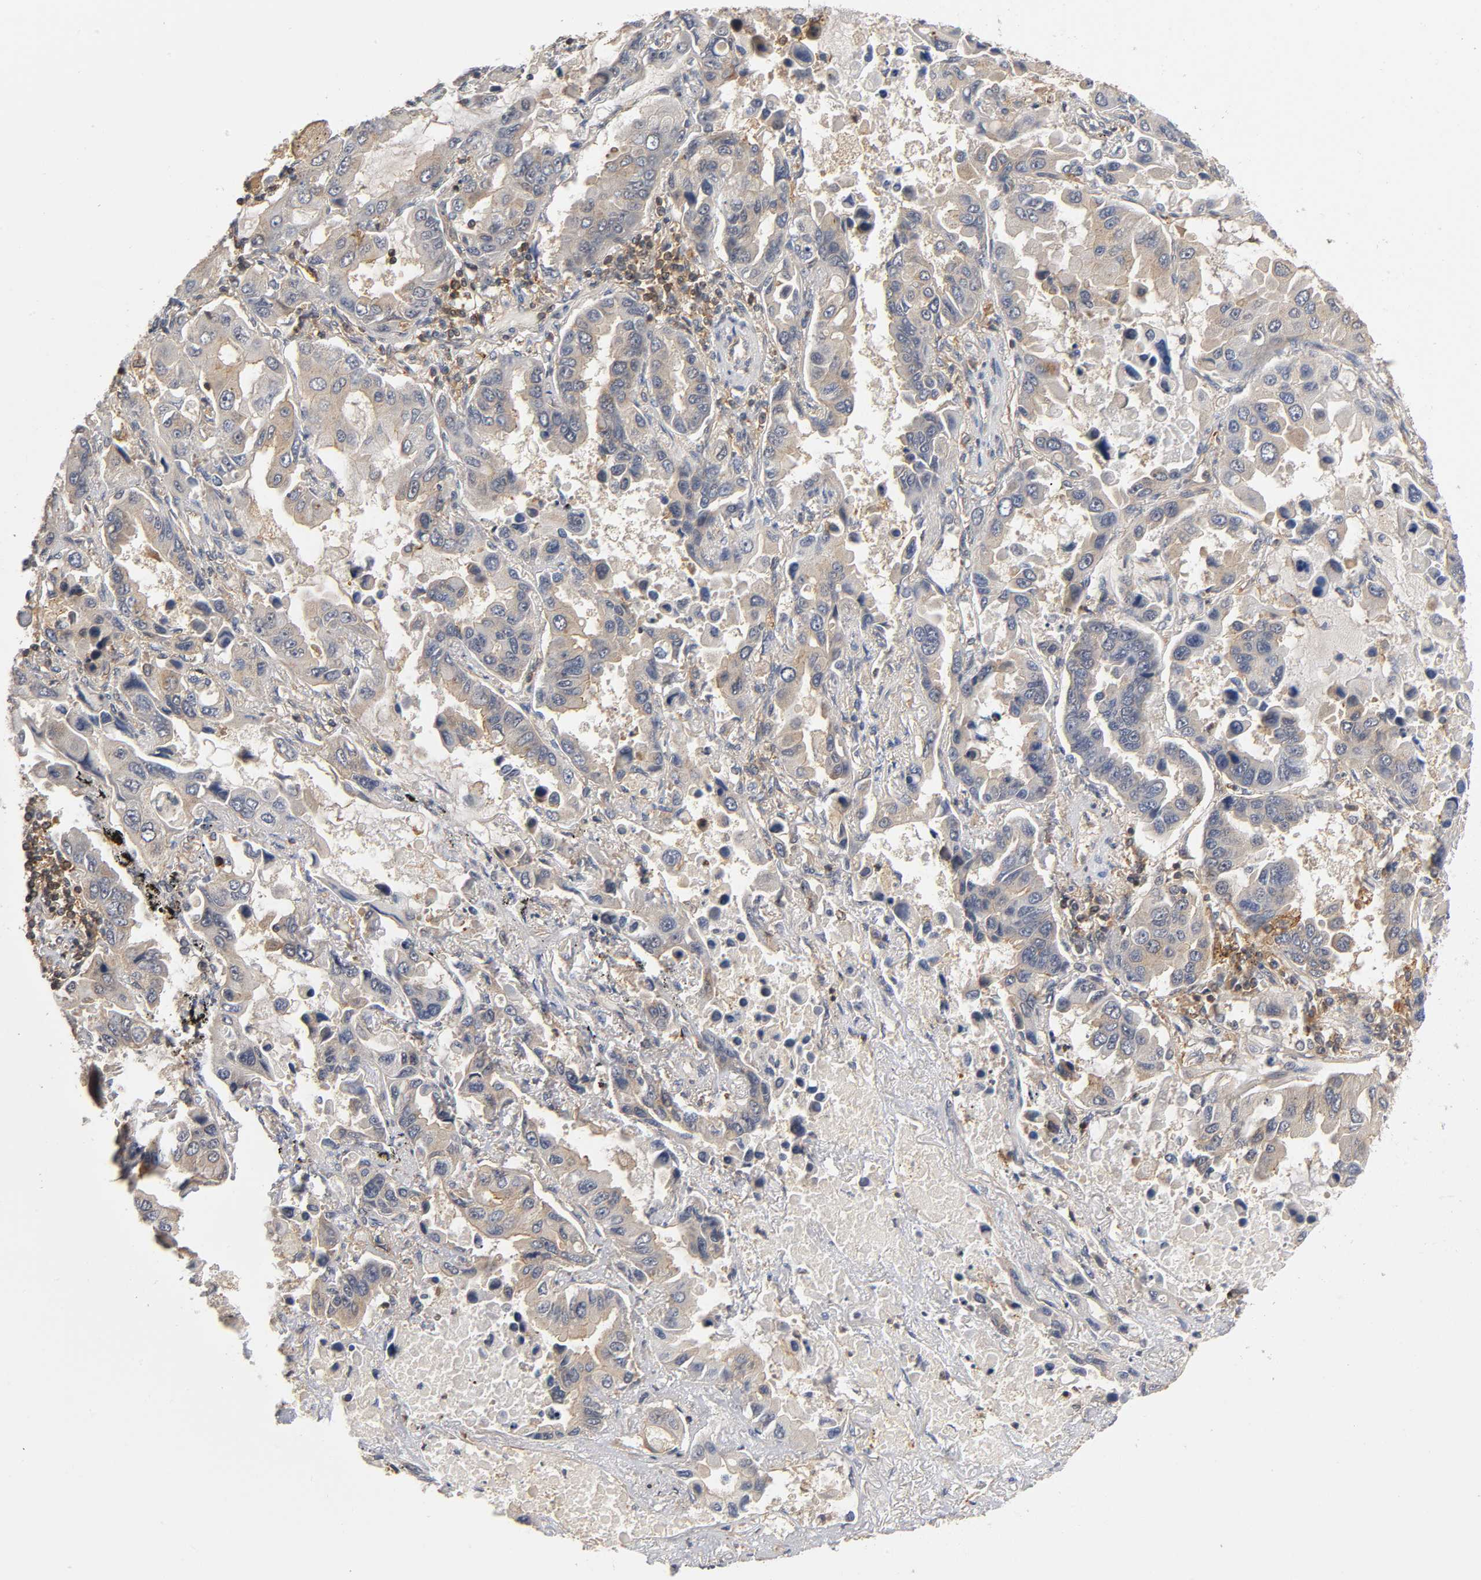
{"staining": {"intensity": "moderate", "quantity": "25%-75%", "location": "cytoplasmic/membranous"}, "tissue": "lung cancer", "cell_type": "Tumor cells", "image_type": "cancer", "snomed": [{"axis": "morphology", "description": "Adenocarcinoma, NOS"}, {"axis": "topography", "description": "Lung"}], "caption": "Lung cancer (adenocarcinoma) stained with DAB immunohistochemistry (IHC) displays medium levels of moderate cytoplasmic/membranous staining in about 25%-75% of tumor cells. (brown staining indicates protein expression, while blue staining denotes nuclei).", "gene": "ACTR2", "patient": {"sex": "male", "age": 64}}